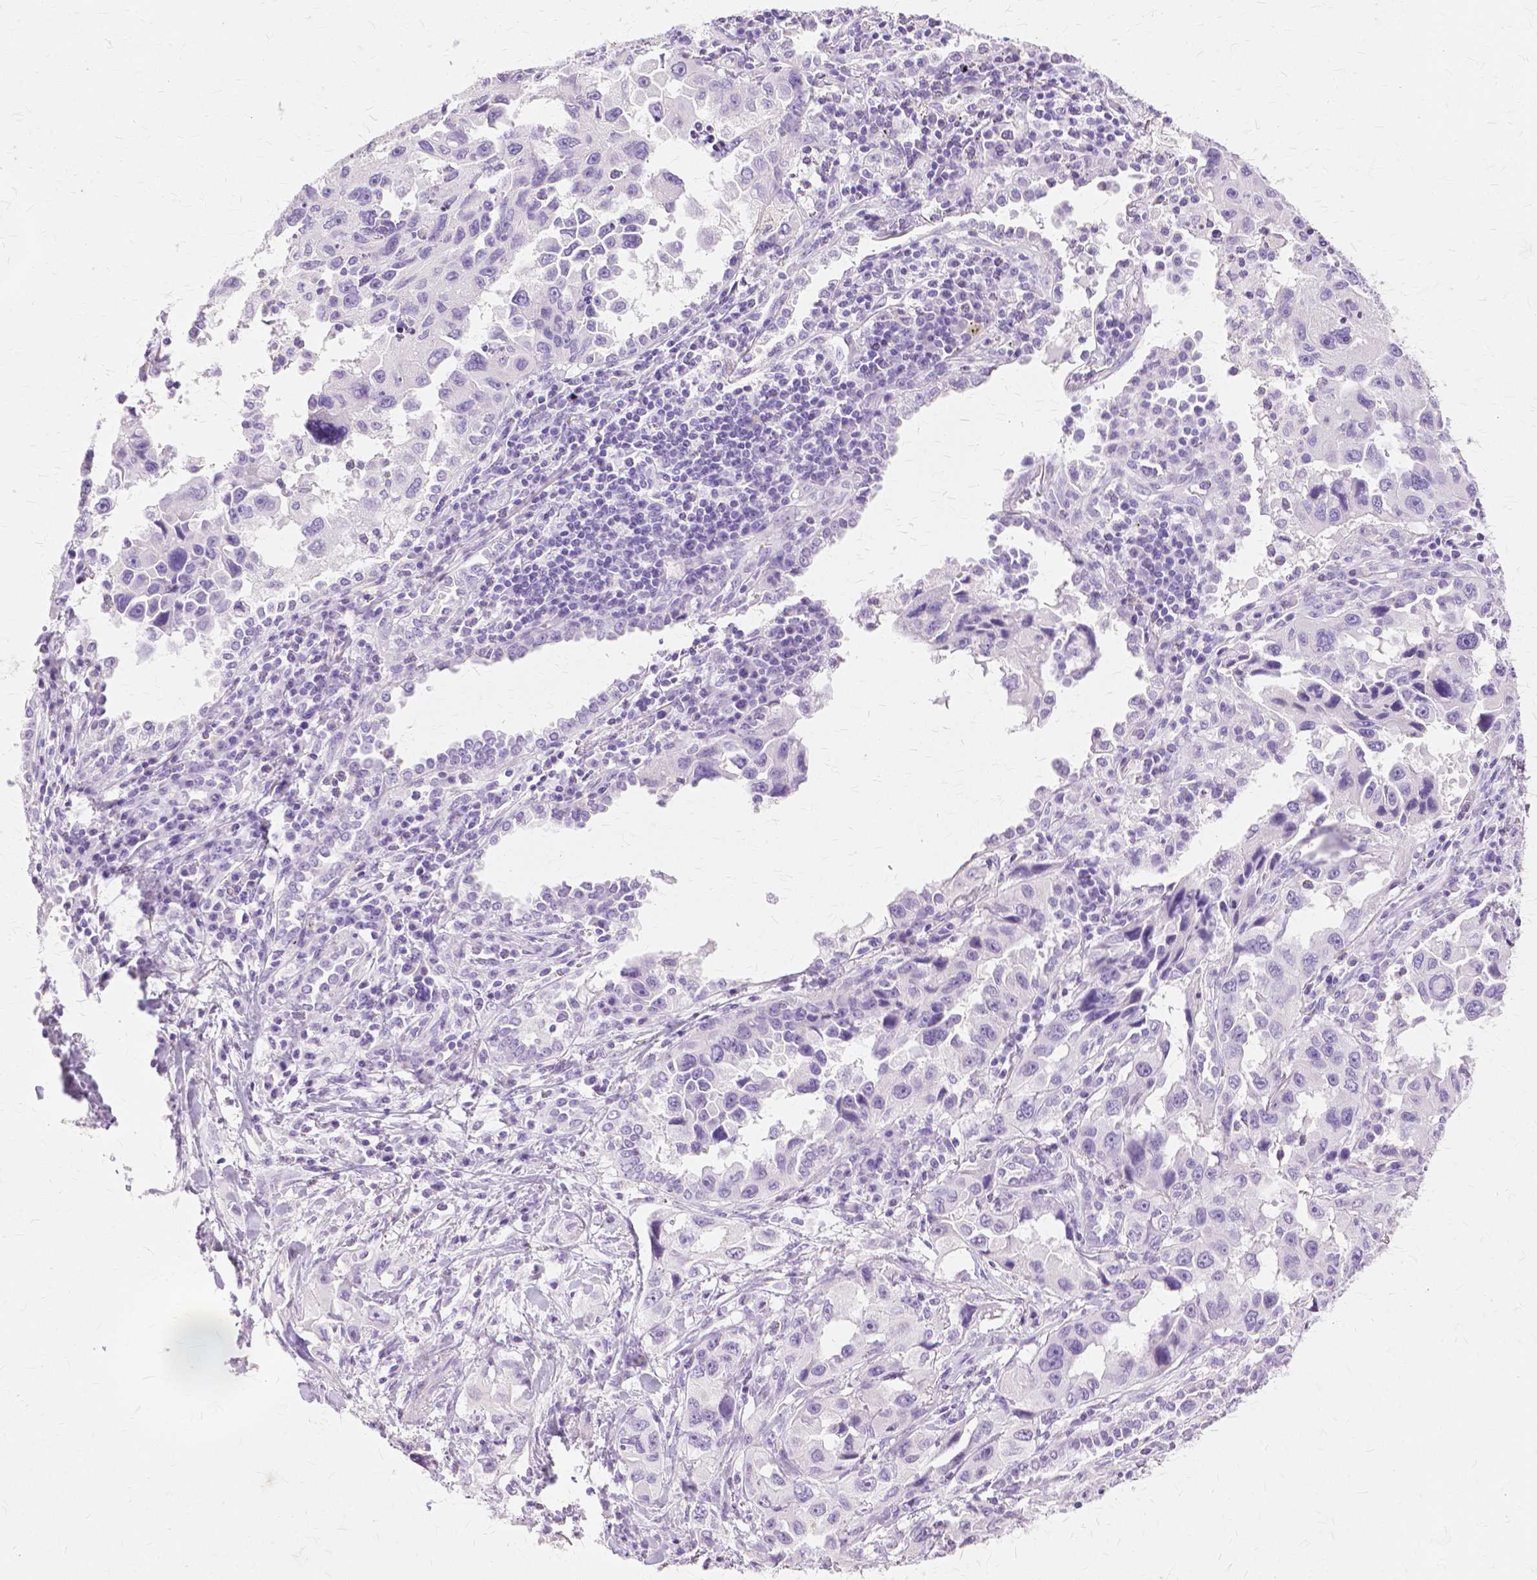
{"staining": {"intensity": "negative", "quantity": "none", "location": "none"}, "tissue": "lung cancer", "cell_type": "Tumor cells", "image_type": "cancer", "snomed": [{"axis": "morphology", "description": "Adenocarcinoma, NOS"}, {"axis": "topography", "description": "Lung"}], "caption": "IHC photomicrograph of neoplastic tissue: lung cancer stained with DAB displays no significant protein staining in tumor cells. The staining was performed using DAB to visualize the protein expression in brown, while the nuclei were stained in blue with hematoxylin (Magnification: 20x).", "gene": "TGM1", "patient": {"sex": "female", "age": 73}}